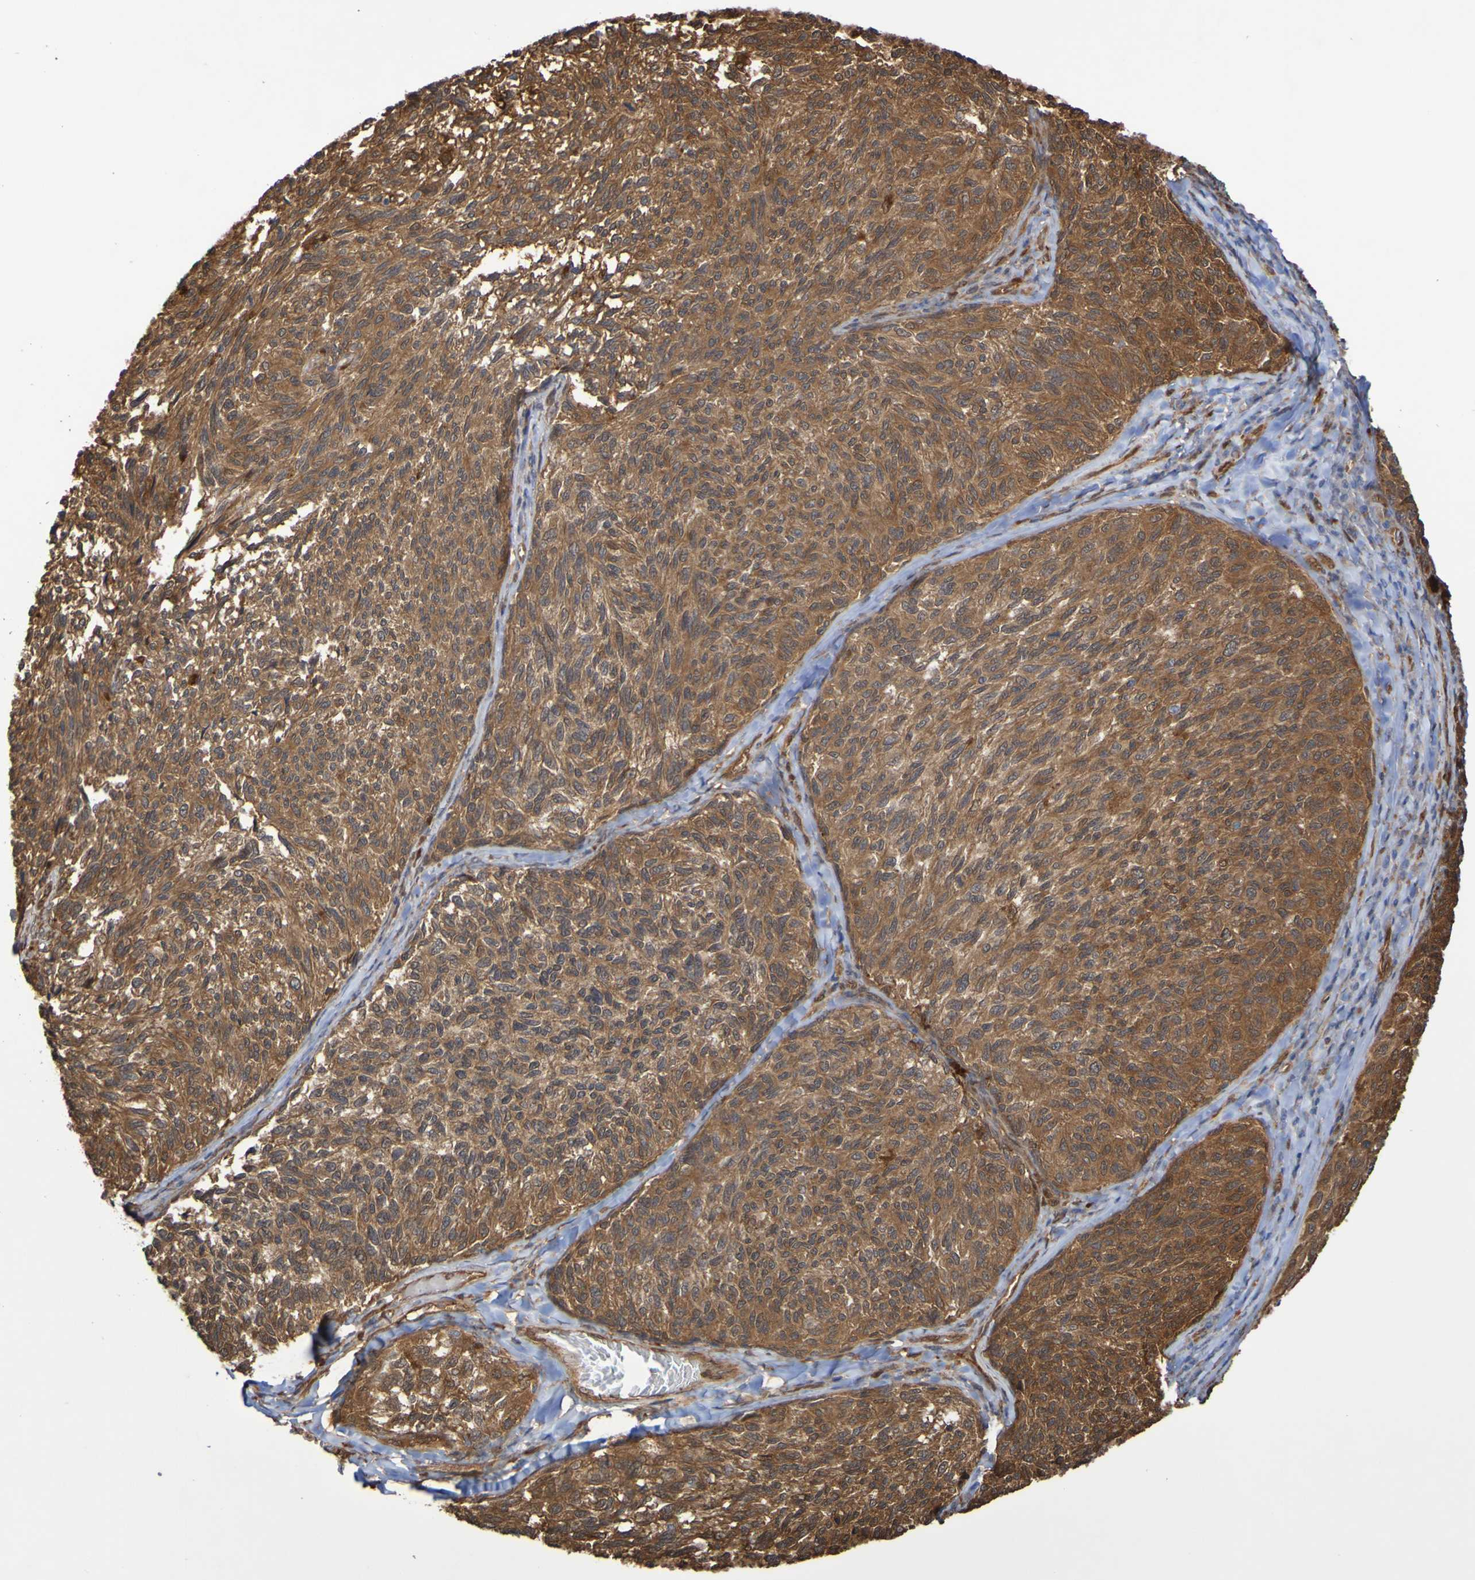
{"staining": {"intensity": "moderate", "quantity": ">75%", "location": "cytoplasmic/membranous"}, "tissue": "melanoma", "cell_type": "Tumor cells", "image_type": "cancer", "snomed": [{"axis": "morphology", "description": "Malignant melanoma, NOS"}, {"axis": "topography", "description": "Skin"}], "caption": "This is a histology image of immunohistochemistry (IHC) staining of malignant melanoma, which shows moderate staining in the cytoplasmic/membranous of tumor cells.", "gene": "SERPINB6", "patient": {"sex": "female", "age": 73}}